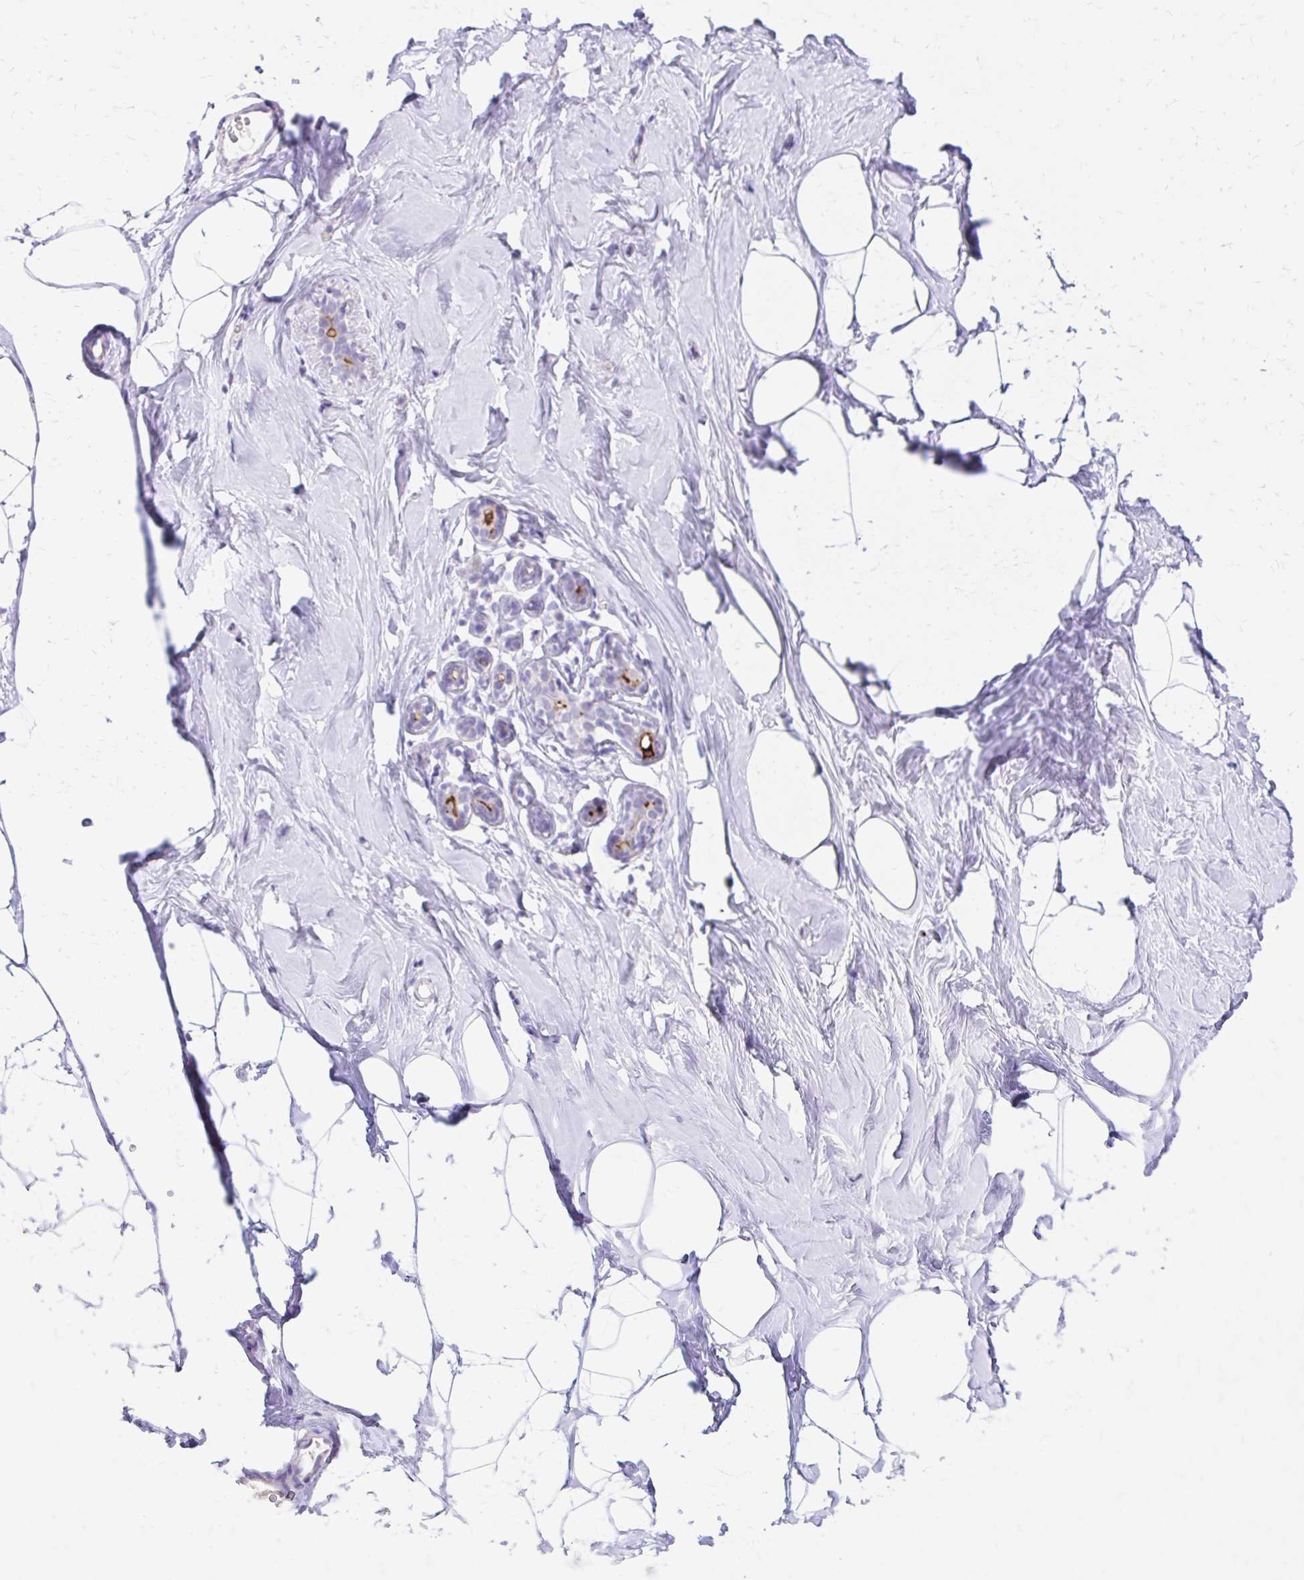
{"staining": {"intensity": "negative", "quantity": "none", "location": "none"}, "tissue": "breast", "cell_type": "Adipocytes", "image_type": "normal", "snomed": [{"axis": "morphology", "description": "Normal tissue, NOS"}, {"axis": "topography", "description": "Breast"}], "caption": "The IHC histopathology image has no significant expression in adipocytes of breast. (DAB immunohistochemistry (IHC) visualized using brightfield microscopy, high magnification).", "gene": "AZGP1", "patient": {"sex": "female", "age": 32}}